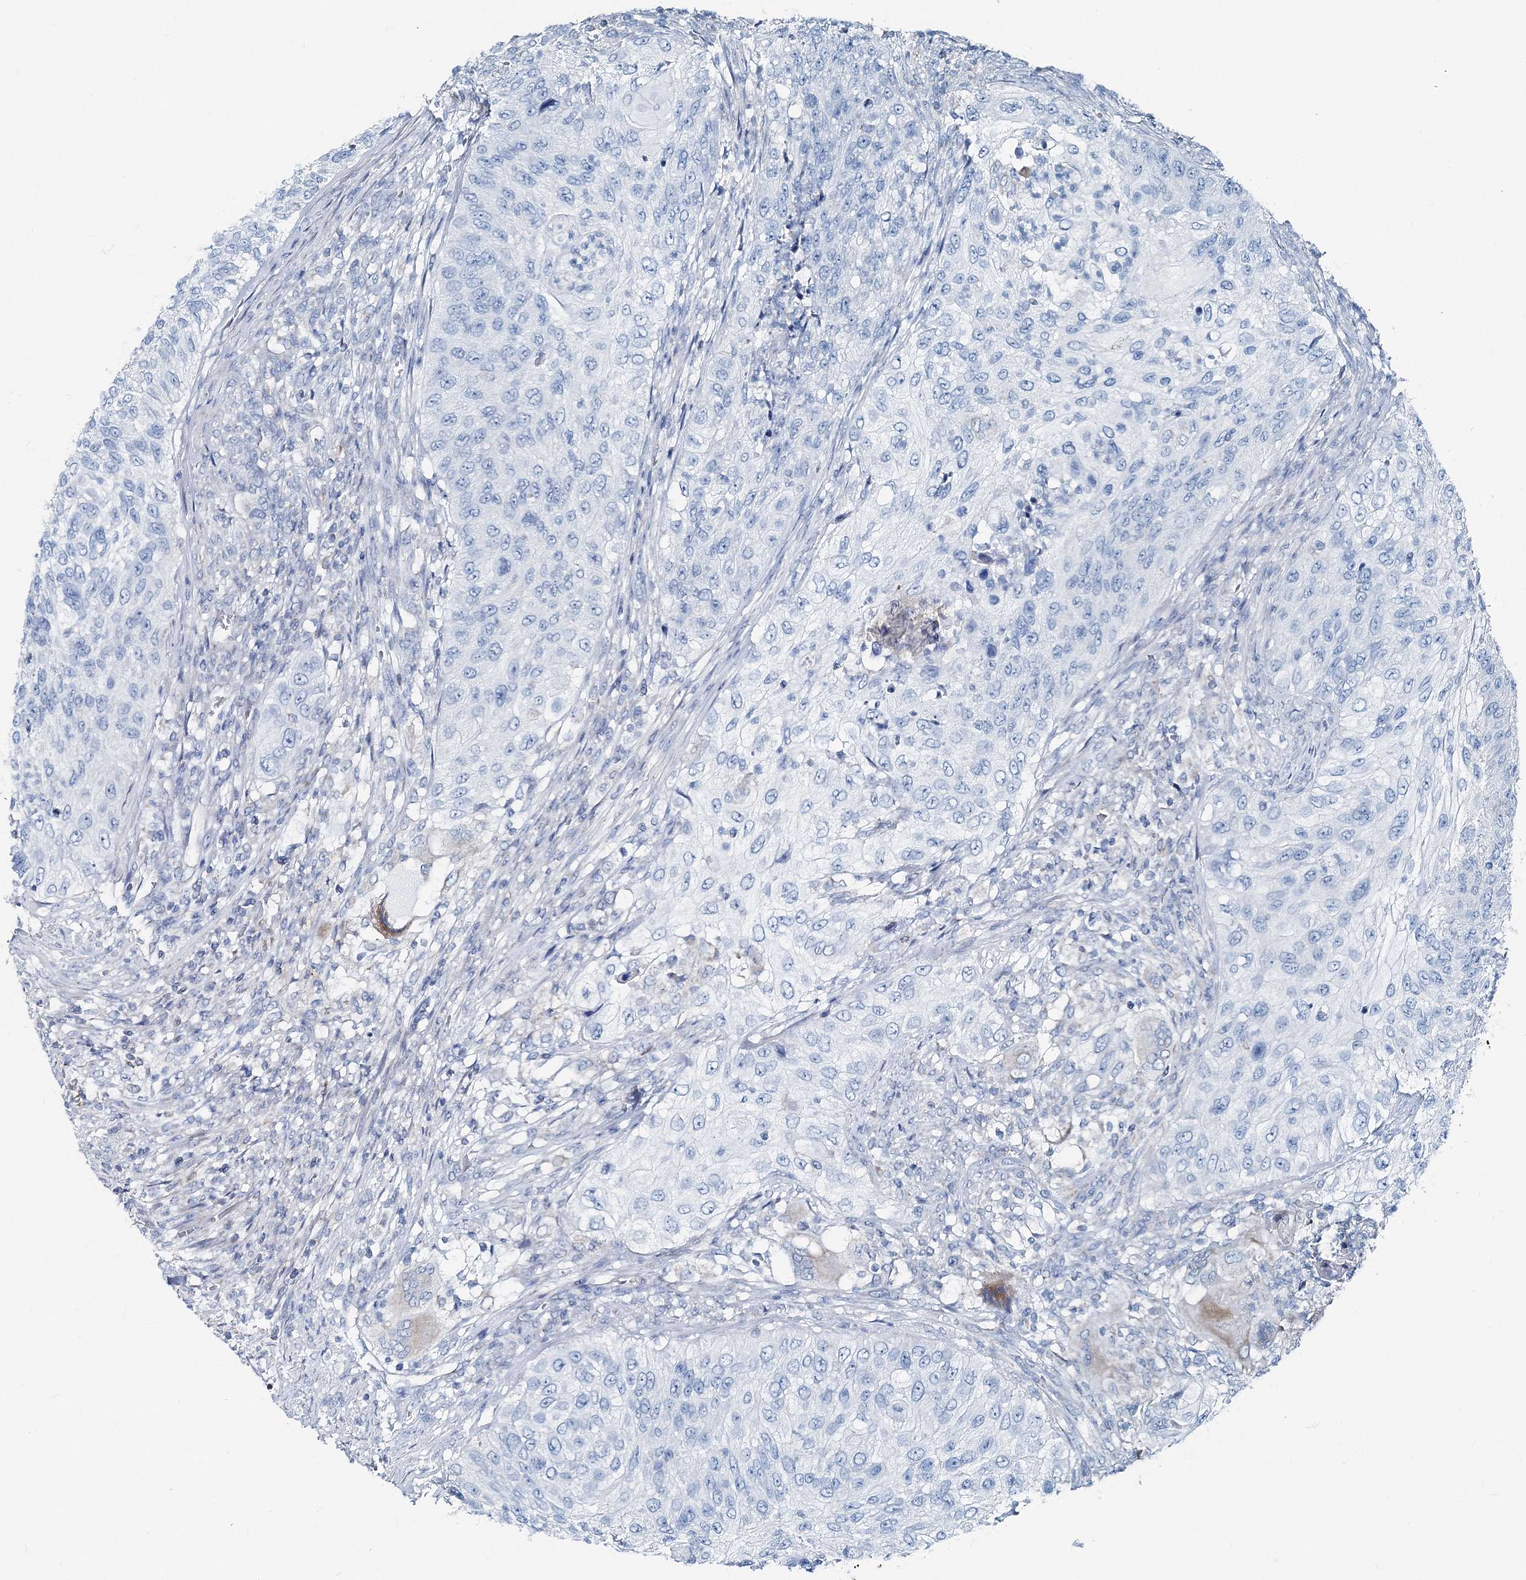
{"staining": {"intensity": "negative", "quantity": "none", "location": "none"}, "tissue": "urothelial cancer", "cell_type": "Tumor cells", "image_type": "cancer", "snomed": [{"axis": "morphology", "description": "Urothelial carcinoma, High grade"}, {"axis": "topography", "description": "Urinary bladder"}], "caption": "This is an immunohistochemistry (IHC) histopathology image of urothelial carcinoma (high-grade). There is no positivity in tumor cells.", "gene": "GABARAPL2", "patient": {"sex": "female", "age": 60}}